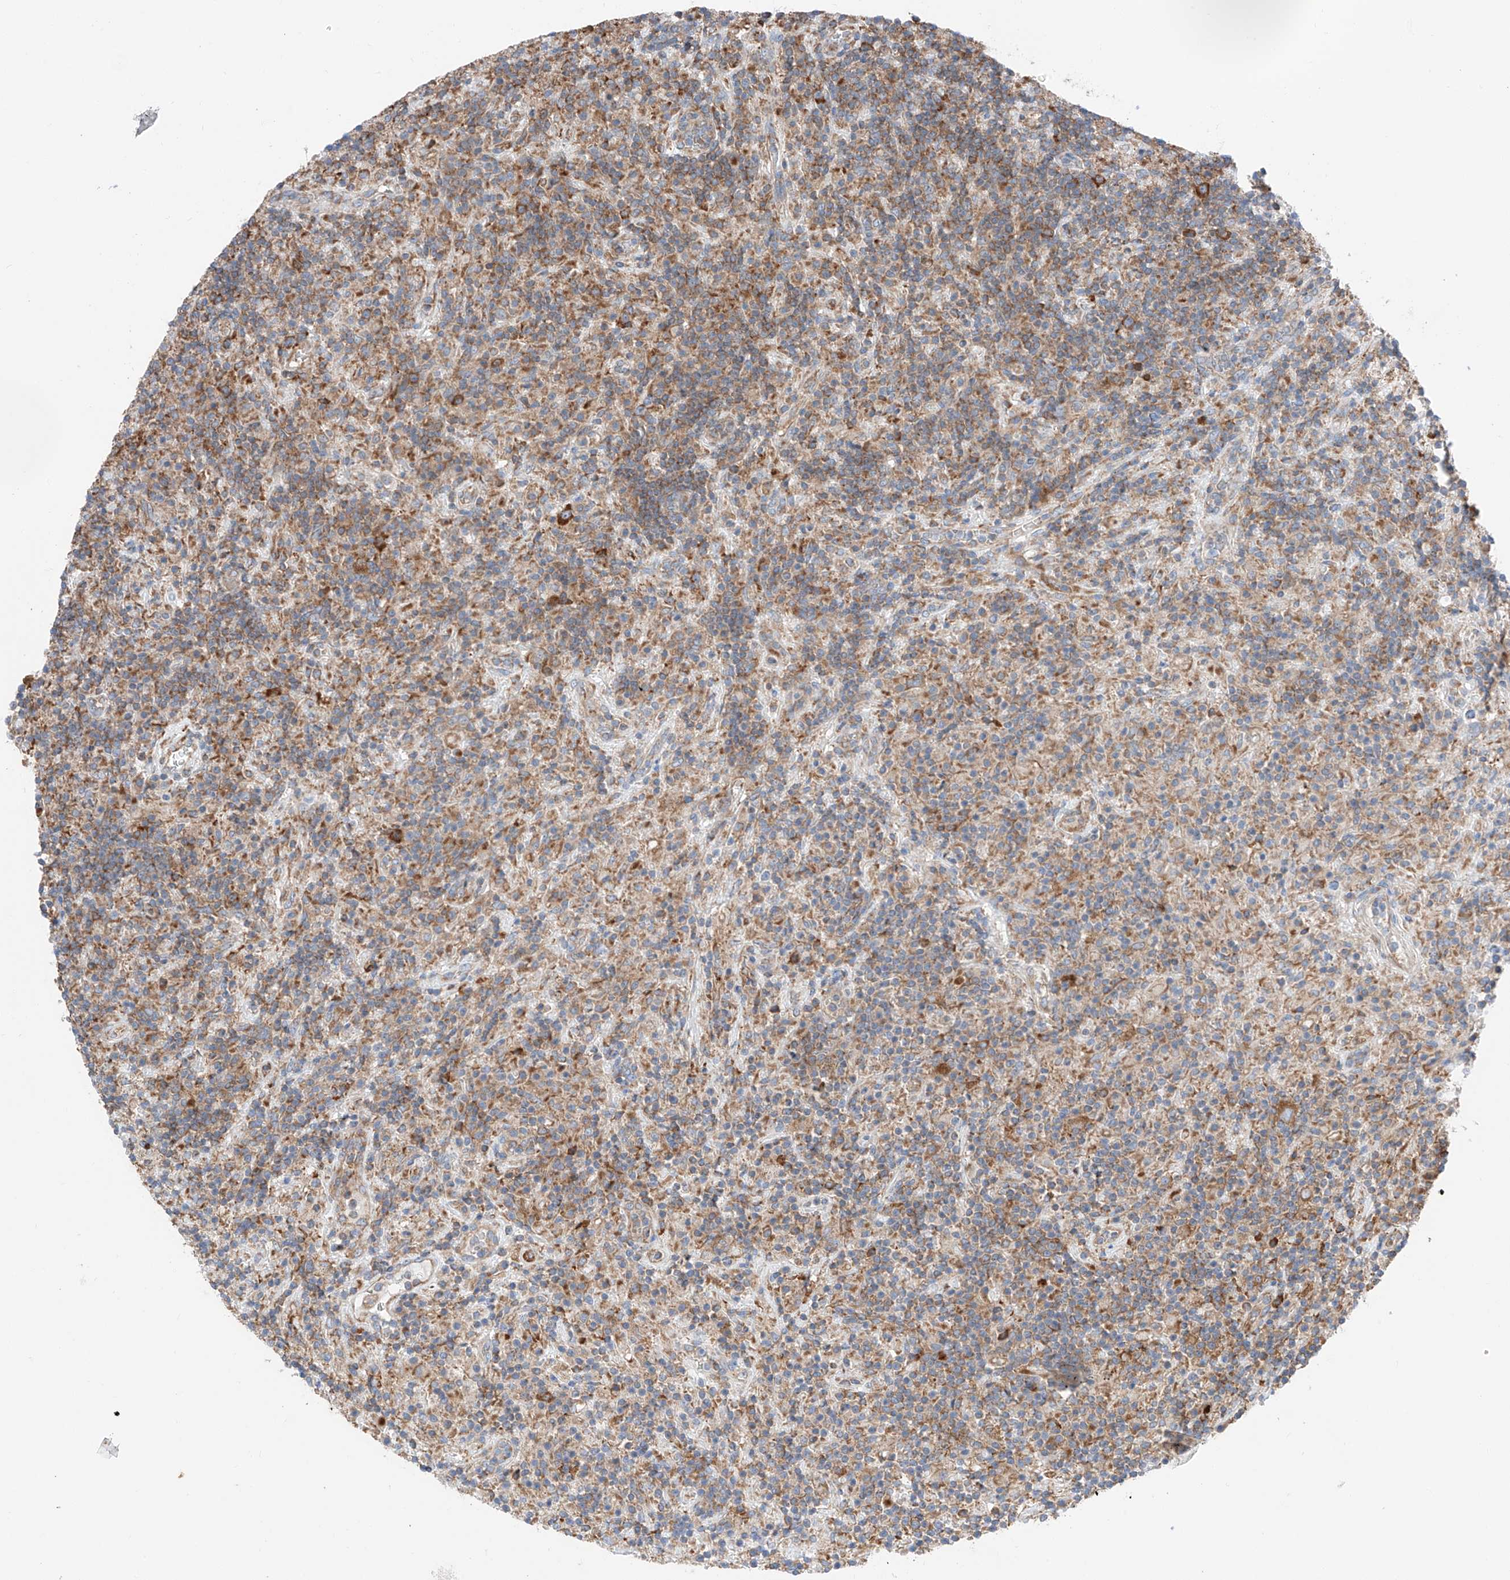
{"staining": {"intensity": "moderate", "quantity": ">75%", "location": "cytoplasmic/membranous"}, "tissue": "lymphoma", "cell_type": "Tumor cells", "image_type": "cancer", "snomed": [{"axis": "morphology", "description": "Hodgkin's disease, NOS"}, {"axis": "topography", "description": "Lymph node"}], "caption": "IHC micrograph of human Hodgkin's disease stained for a protein (brown), which displays medium levels of moderate cytoplasmic/membranous positivity in about >75% of tumor cells.", "gene": "CRELD1", "patient": {"sex": "male", "age": 70}}